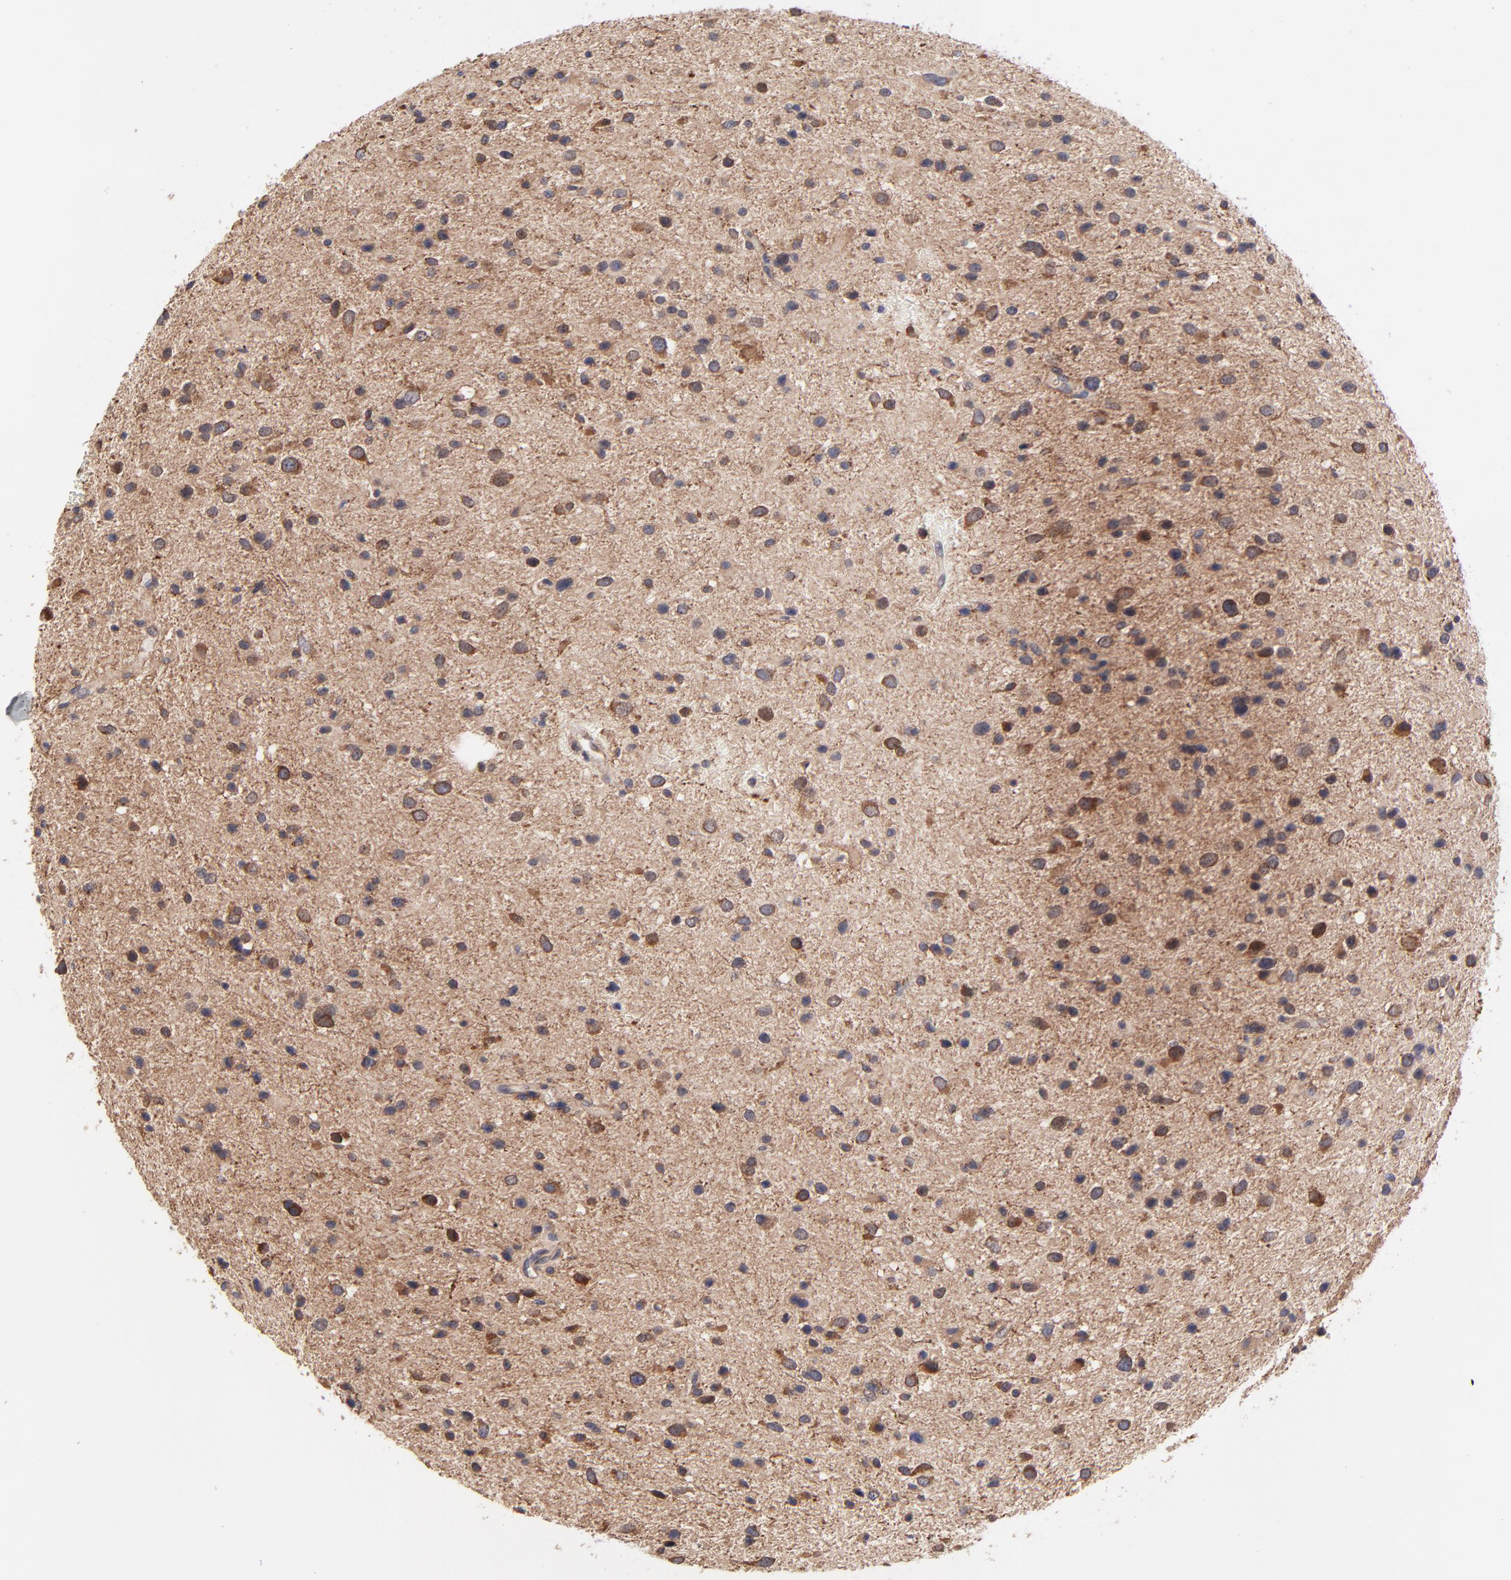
{"staining": {"intensity": "strong", "quantity": ">75%", "location": "cytoplasmic/membranous"}, "tissue": "glioma", "cell_type": "Tumor cells", "image_type": "cancer", "snomed": [{"axis": "morphology", "description": "Glioma, malignant, Low grade"}, {"axis": "topography", "description": "Brain"}], "caption": "A brown stain shows strong cytoplasmic/membranous staining of a protein in malignant glioma (low-grade) tumor cells.", "gene": "PFKM", "patient": {"sex": "female", "age": 32}}